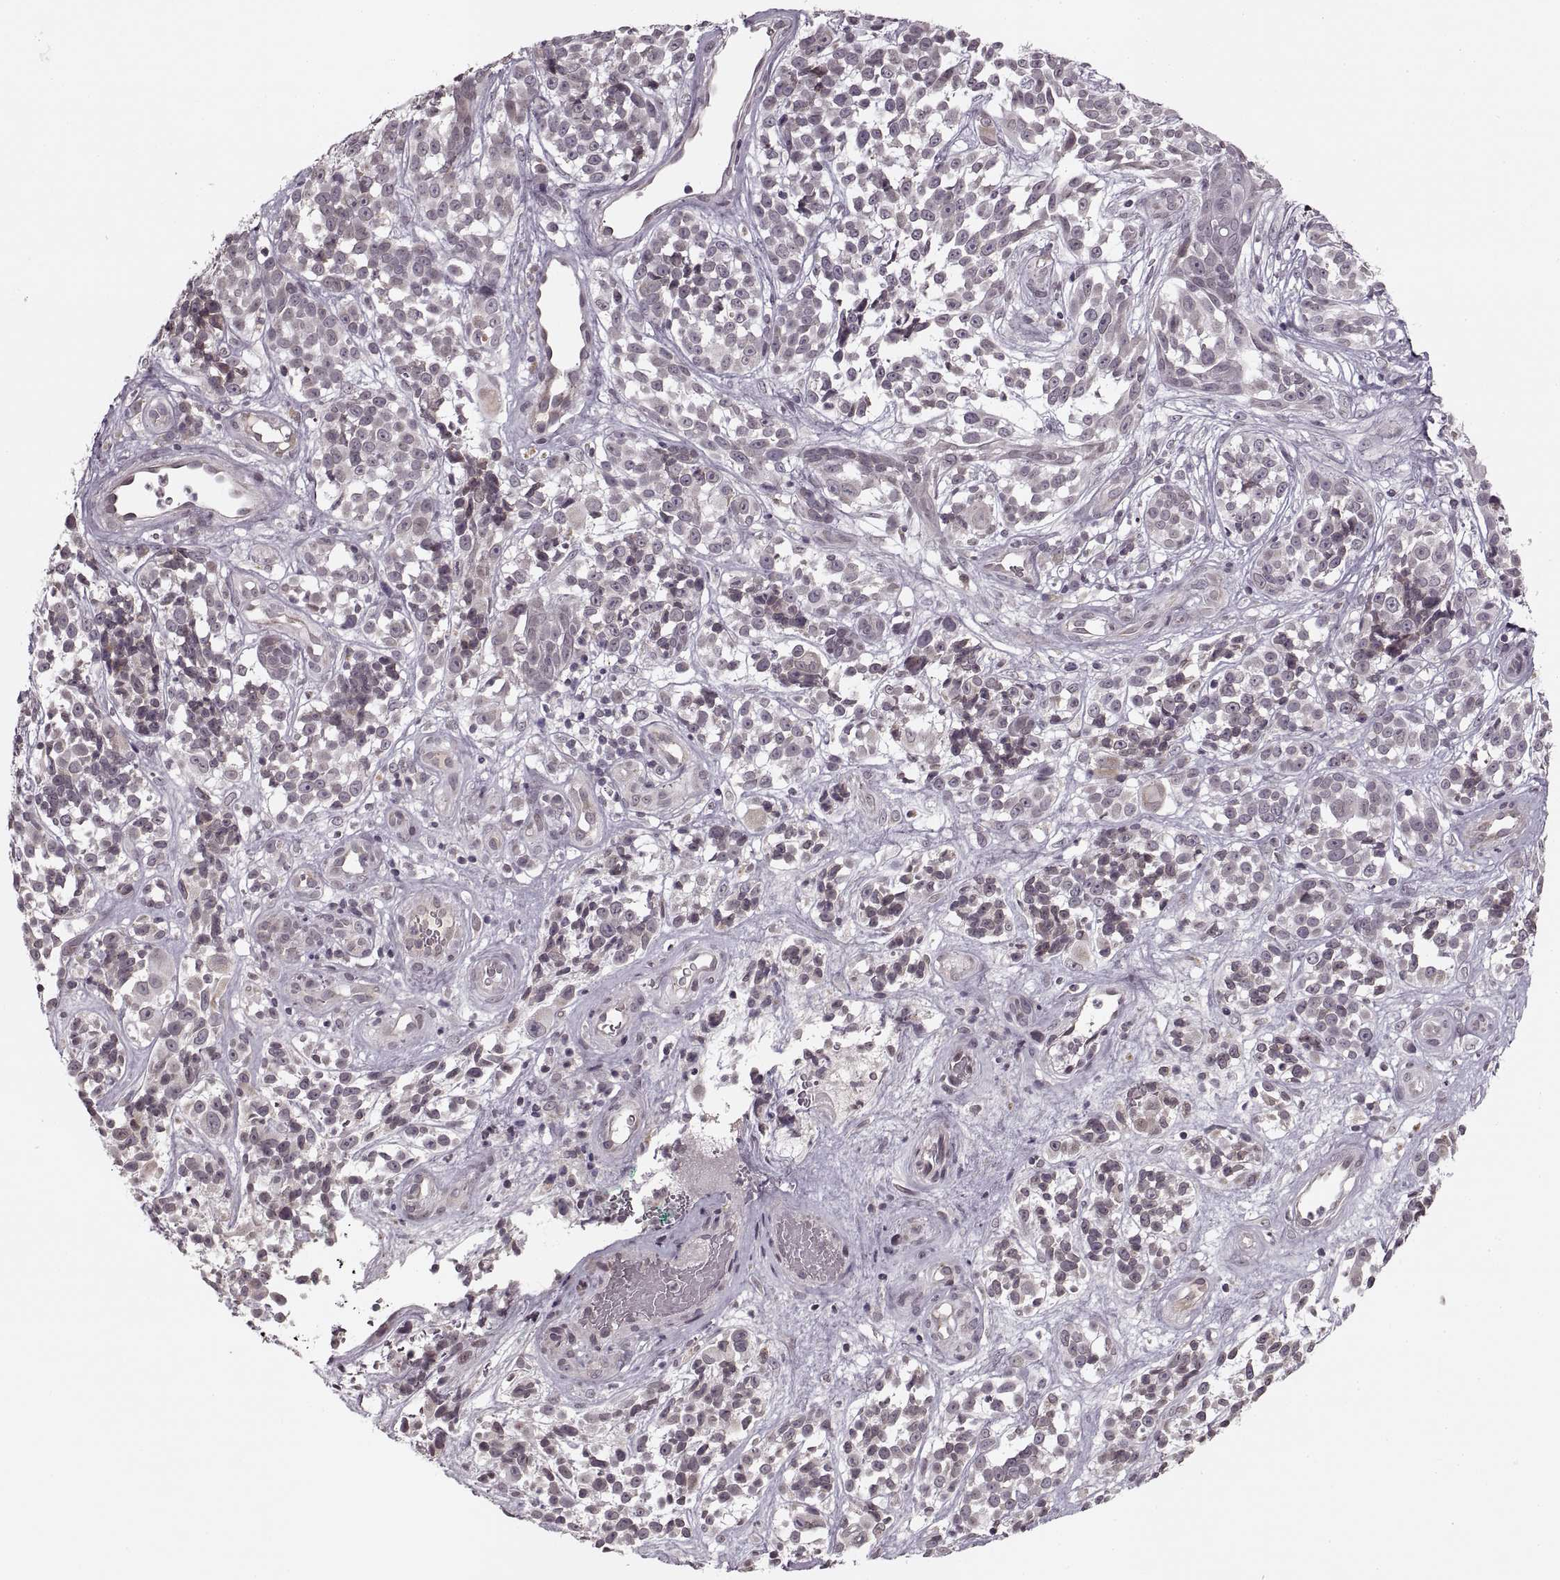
{"staining": {"intensity": "weak", "quantity": "<25%", "location": "cytoplasmic/membranous"}, "tissue": "melanoma", "cell_type": "Tumor cells", "image_type": "cancer", "snomed": [{"axis": "morphology", "description": "Malignant melanoma, NOS"}, {"axis": "topography", "description": "Skin"}], "caption": "Immunohistochemistry photomicrograph of human melanoma stained for a protein (brown), which reveals no positivity in tumor cells. (DAB IHC visualized using brightfield microscopy, high magnification).", "gene": "ASIC3", "patient": {"sex": "female", "age": 88}}